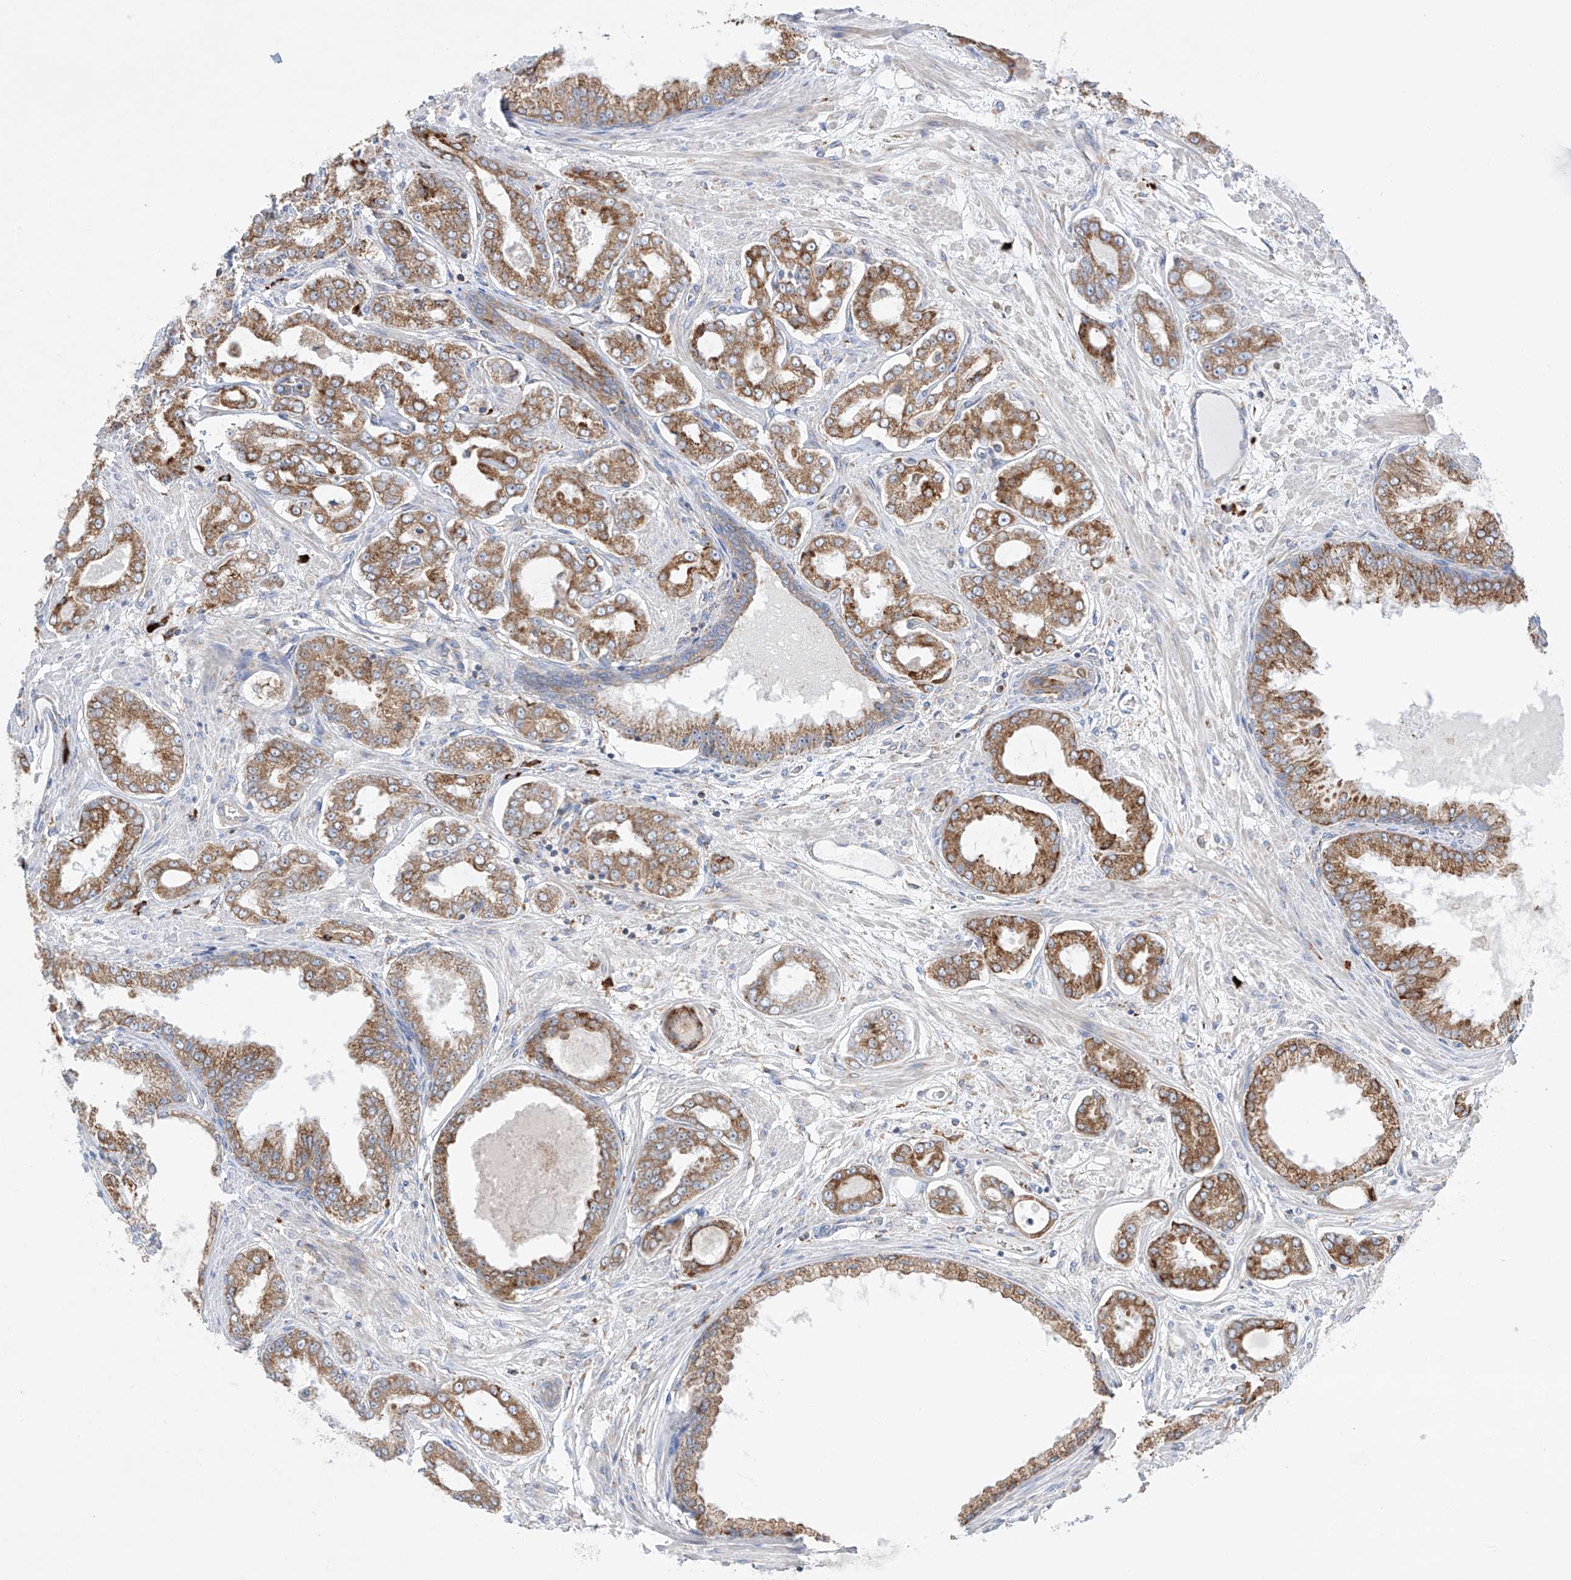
{"staining": {"intensity": "moderate", "quantity": ">75%", "location": "cytoplasmic/membranous"}, "tissue": "prostate cancer", "cell_type": "Tumor cells", "image_type": "cancer", "snomed": [{"axis": "morphology", "description": "Adenocarcinoma, Low grade"}, {"axis": "topography", "description": "Prostate"}], "caption": "A histopathology image showing moderate cytoplasmic/membranous expression in about >75% of tumor cells in prostate cancer (low-grade adenocarcinoma), as visualized by brown immunohistochemical staining.", "gene": "MX1", "patient": {"sex": "male", "age": 63}}